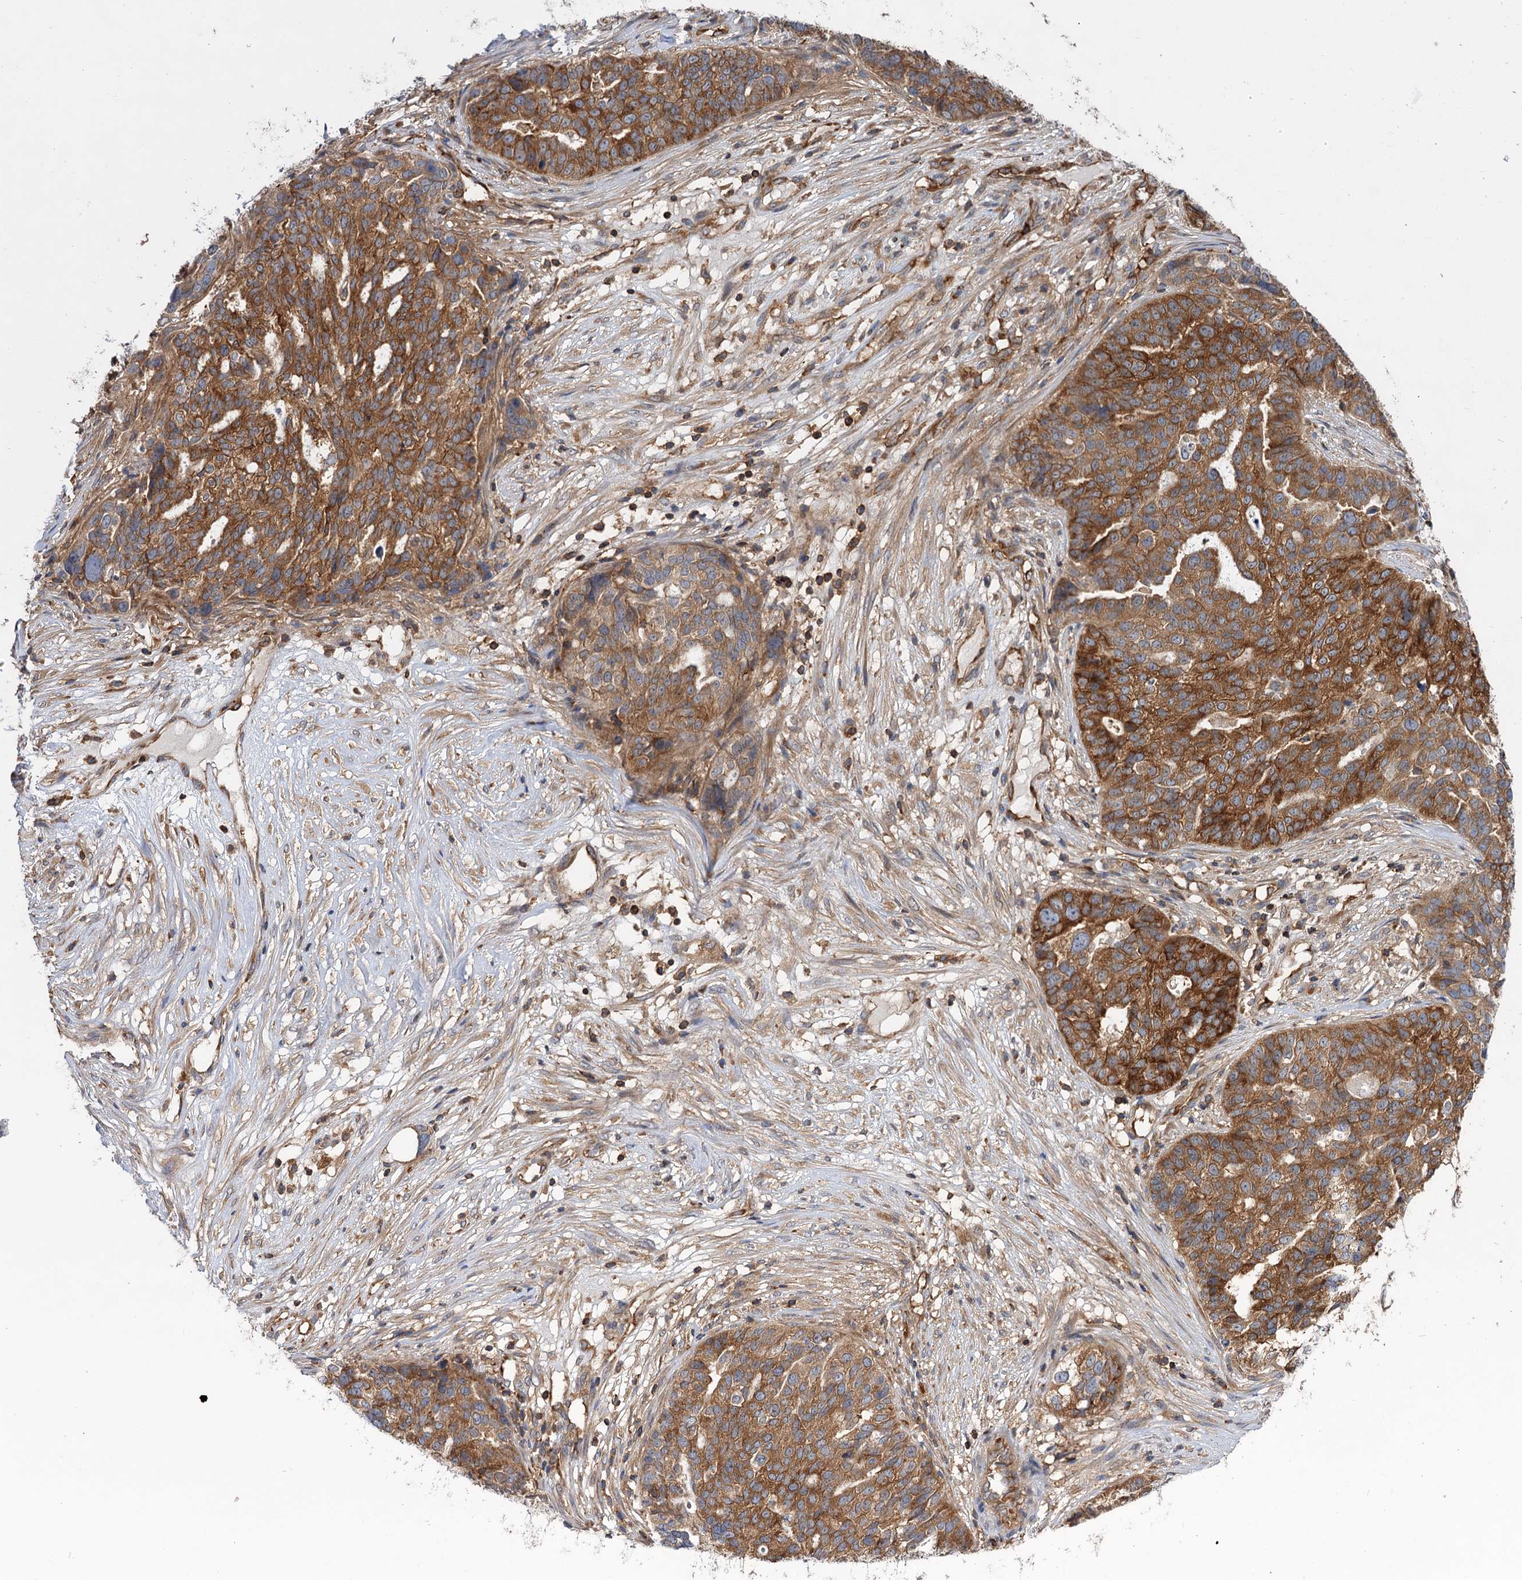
{"staining": {"intensity": "moderate", "quantity": ">75%", "location": "cytoplasmic/membranous"}, "tissue": "ovarian cancer", "cell_type": "Tumor cells", "image_type": "cancer", "snomed": [{"axis": "morphology", "description": "Cystadenocarcinoma, serous, NOS"}, {"axis": "topography", "description": "Ovary"}], "caption": "A brown stain shows moderate cytoplasmic/membranous positivity of a protein in human serous cystadenocarcinoma (ovarian) tumor cells.", "gene": "PACS1", "patient": {"sex": "female", "age": 59}}